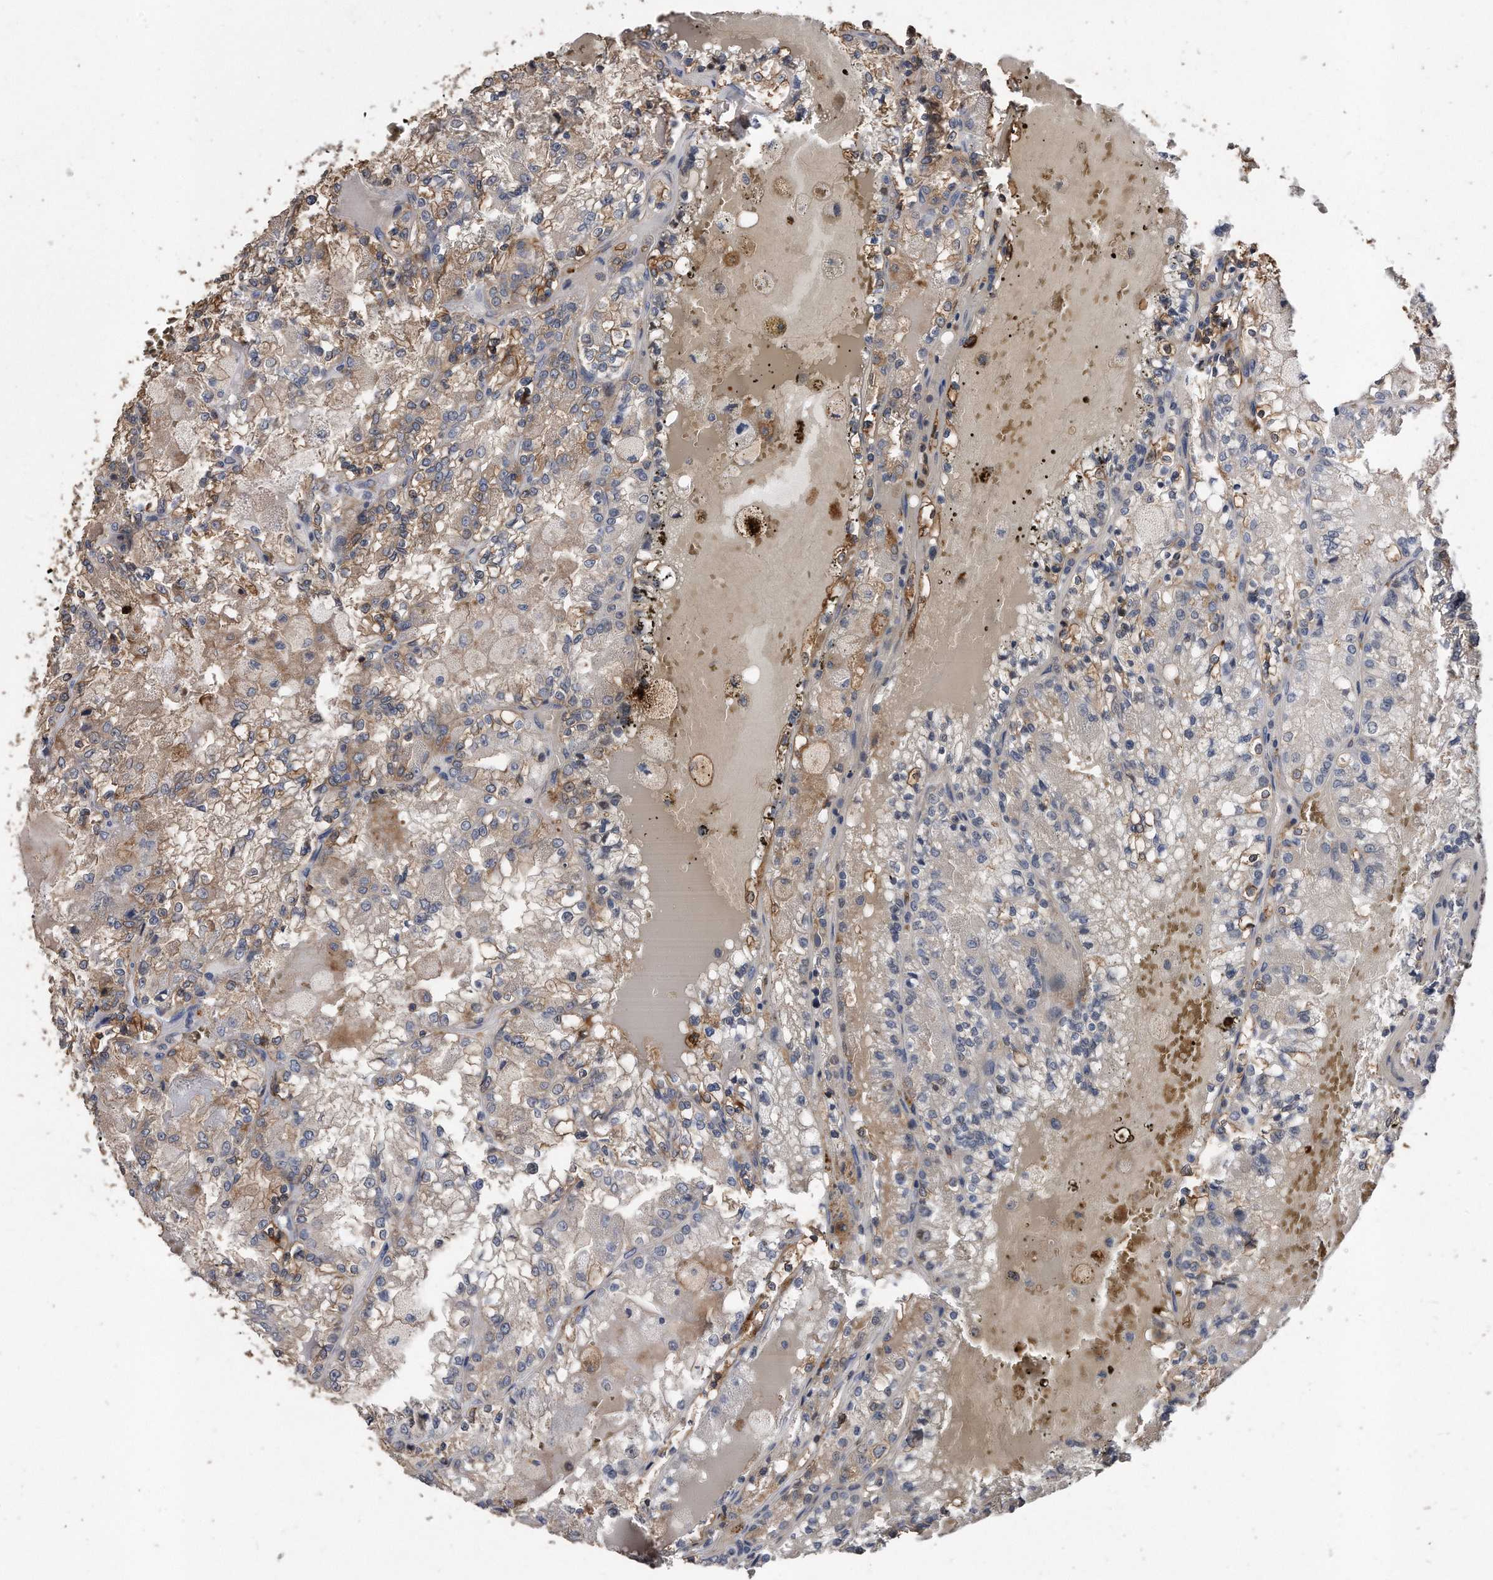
{"staining": {"intensity": "moderate", "quantity": "<25%", "location": "cytoplasmic/membranous"}, "tissue": "renal cancer", "cell_type": "Tumor cells", "image_type": "cancer", "snomed": [{"axis": "morphology", "description": "Adenocarcinoma, NOS"}, {"axis": "topography", "description": "Kidney"}], "caption": "Brown immunohistochemical staining in renal cancer shows moderate cytoplasmic/membranous expression in approximately <25% of tumor cells.", "gene": "IL20RA", "patient": {"sex": "female", "age": 56}}